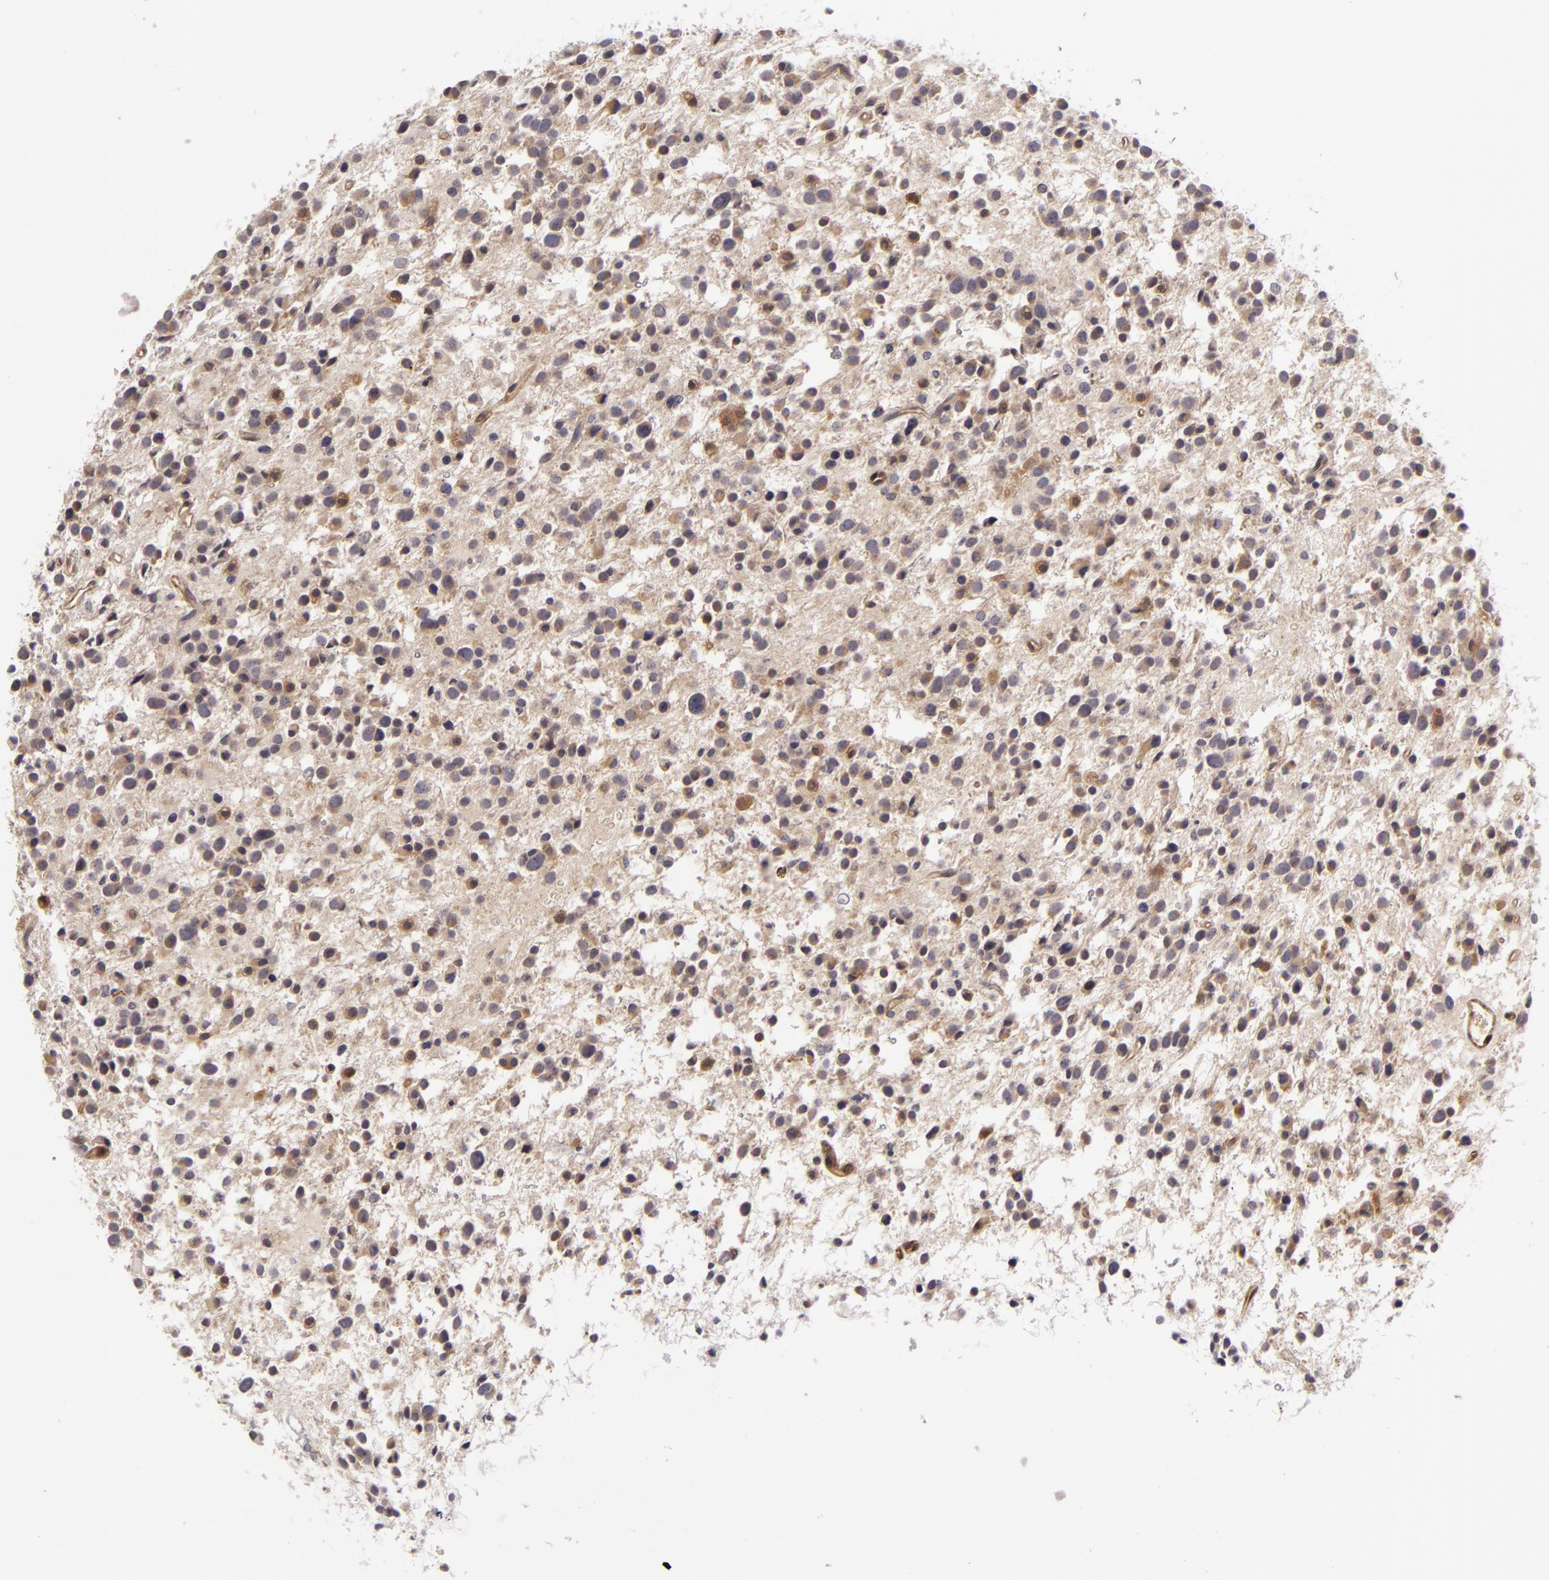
{"staining": {"intensity": "weak", "quantity": "25%-75%", "location": "cytoplasmic/membranous"}, "tissue": "glioma", "cell_type": "Tumor cells", "image_type": "cancer", "snomed": [{"axis": "morphology", "description": "Glioma, malignant, Low grade"}, {"axis": "topography", "description": "Brain"}], "caption": "Immunohistochemical staining of malignant glioma (low-grade) demonstrates low levels of weak cytoplasmic/membranous expression in about 25%-75% of tumor cells.", "gene": "ZNF229", "patient": {"sex": "female", "age": 36}}